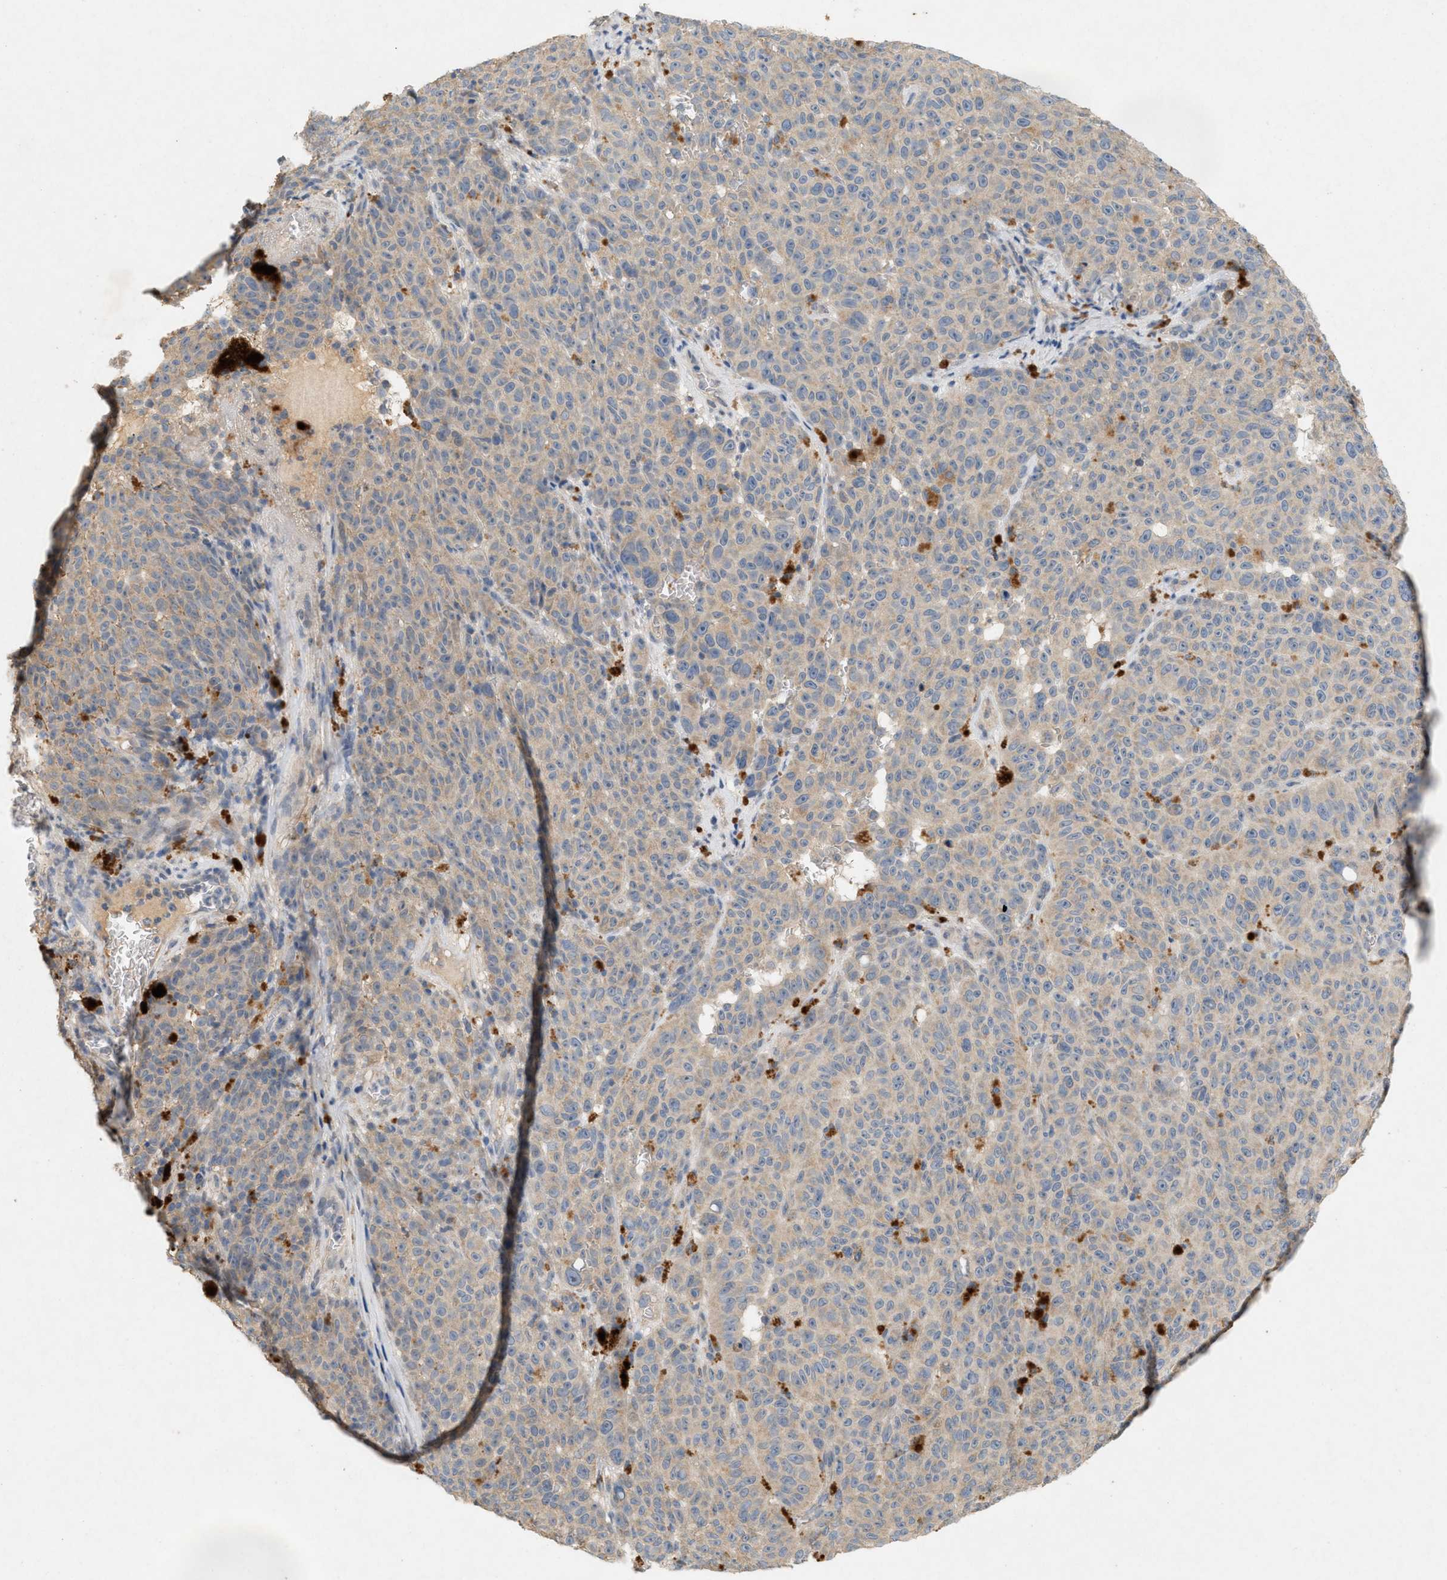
{"staining": {"intensity": "negative", "quantity": "none", "location": "none"}, "tissue": "melanoma", "cell_type": "Tumor cells", "image_type": "cancer", "snomed": [{"axis": "morphology", "description": "Malignant melanoma, NOS"}, {"axis": "topography", "description": "Skin"}], "caption": "Melanoma was stained to show a protein in brown. There is no significant positivity in tumor cells.", "gene": "DCAF7", "patient": {"sex": "female", "age": 82}}